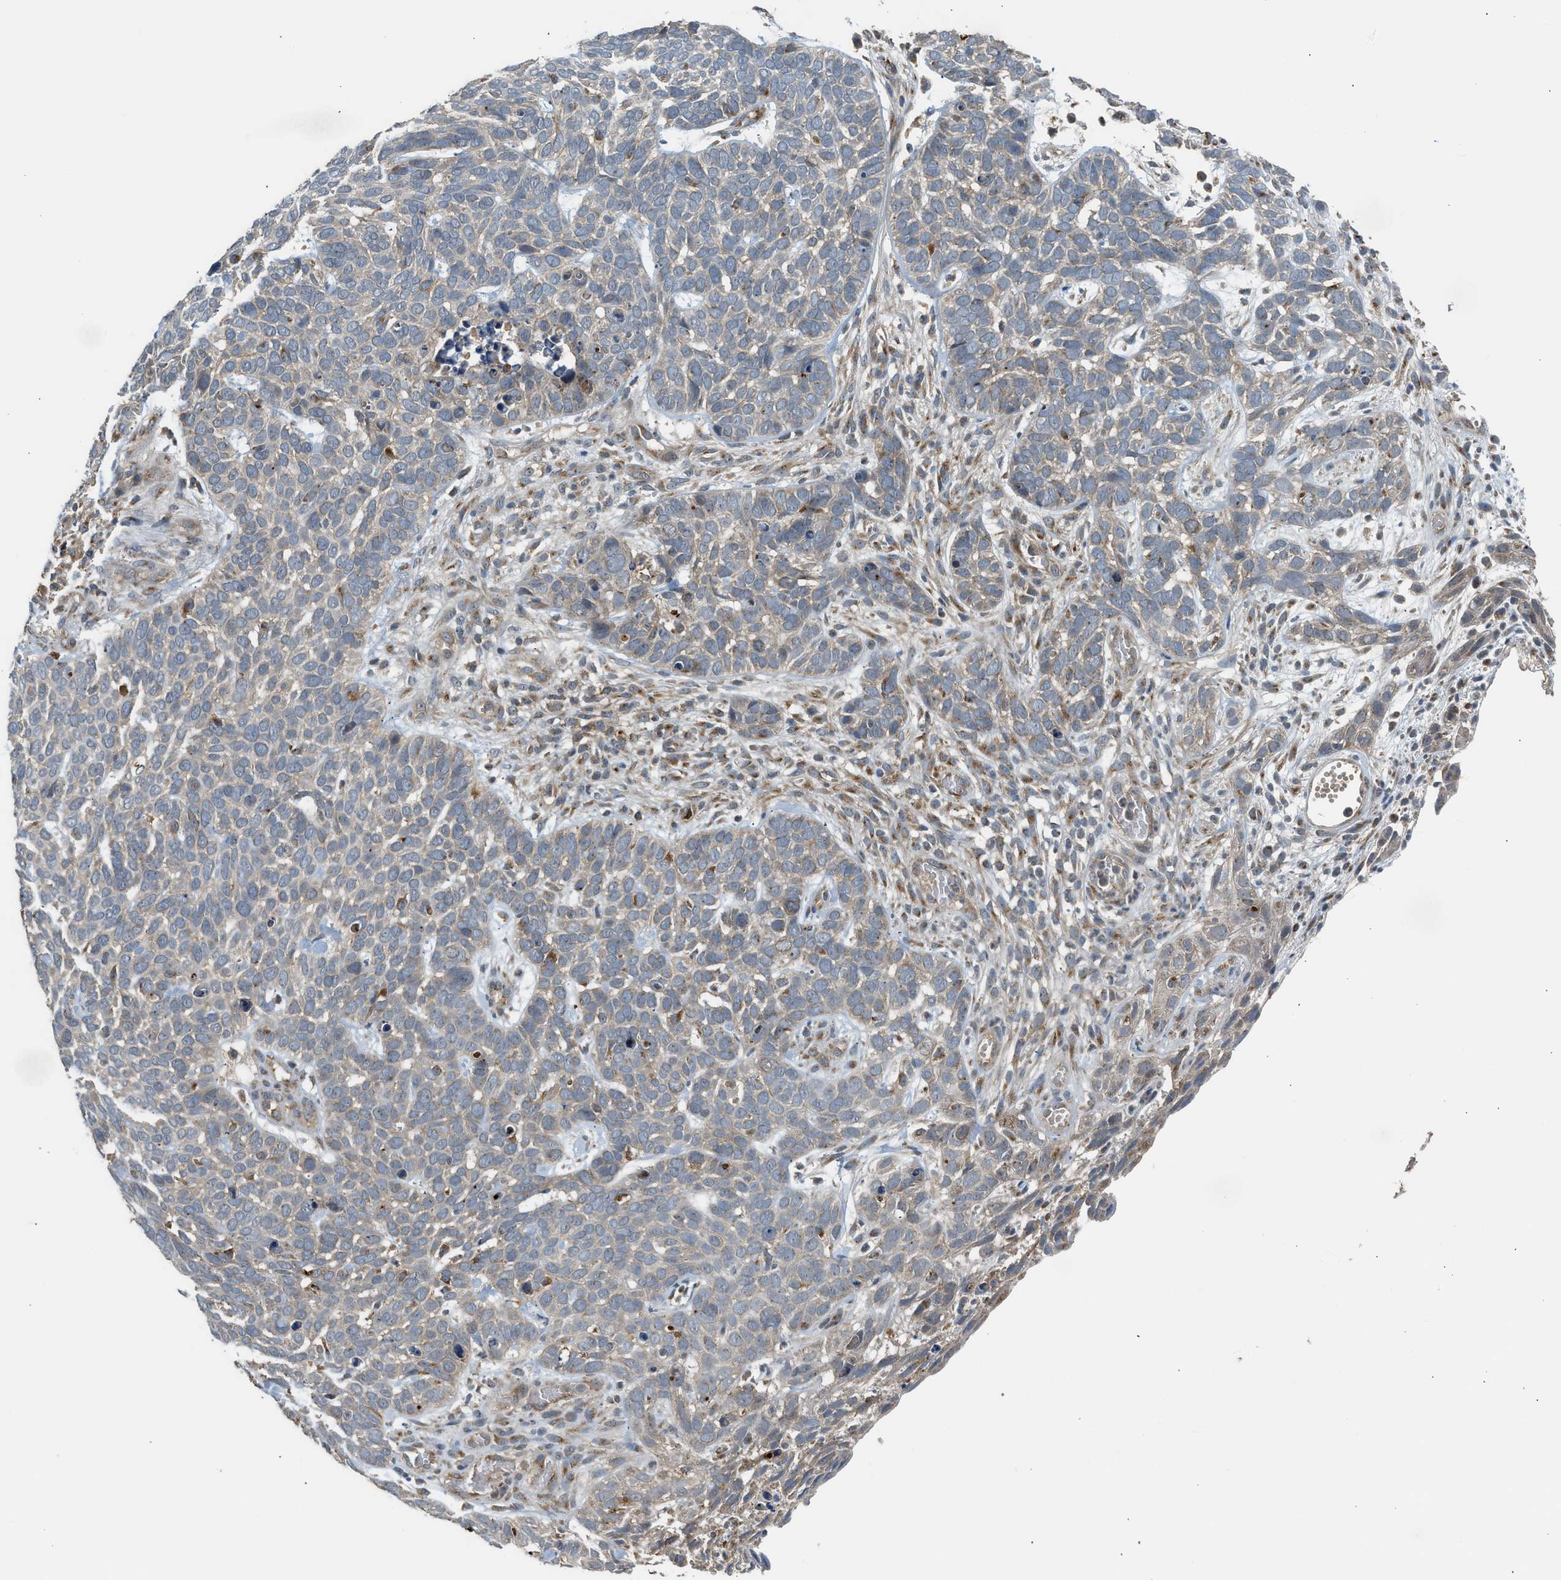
{"staining": {"intensity": "weak", "quantity": ">75%", "location": "cytoplasmic/membranous"}, "tissue": "skin cancer", "cell_type": "Tumor cells", "image_type": "cancer", "snomed": [{"axis": "morphology", "description": "Basal cell carcinoma"}, {"axis": "topography", "description": "Skin"}], "caption": "Skin cancer (basal cell carcinoma) stained for a protein exhibits weak cytoplasmic/membranous positivity in tumor cells.", "gene": "STARD3", "patient": {"sex": "male", "age": 87}}